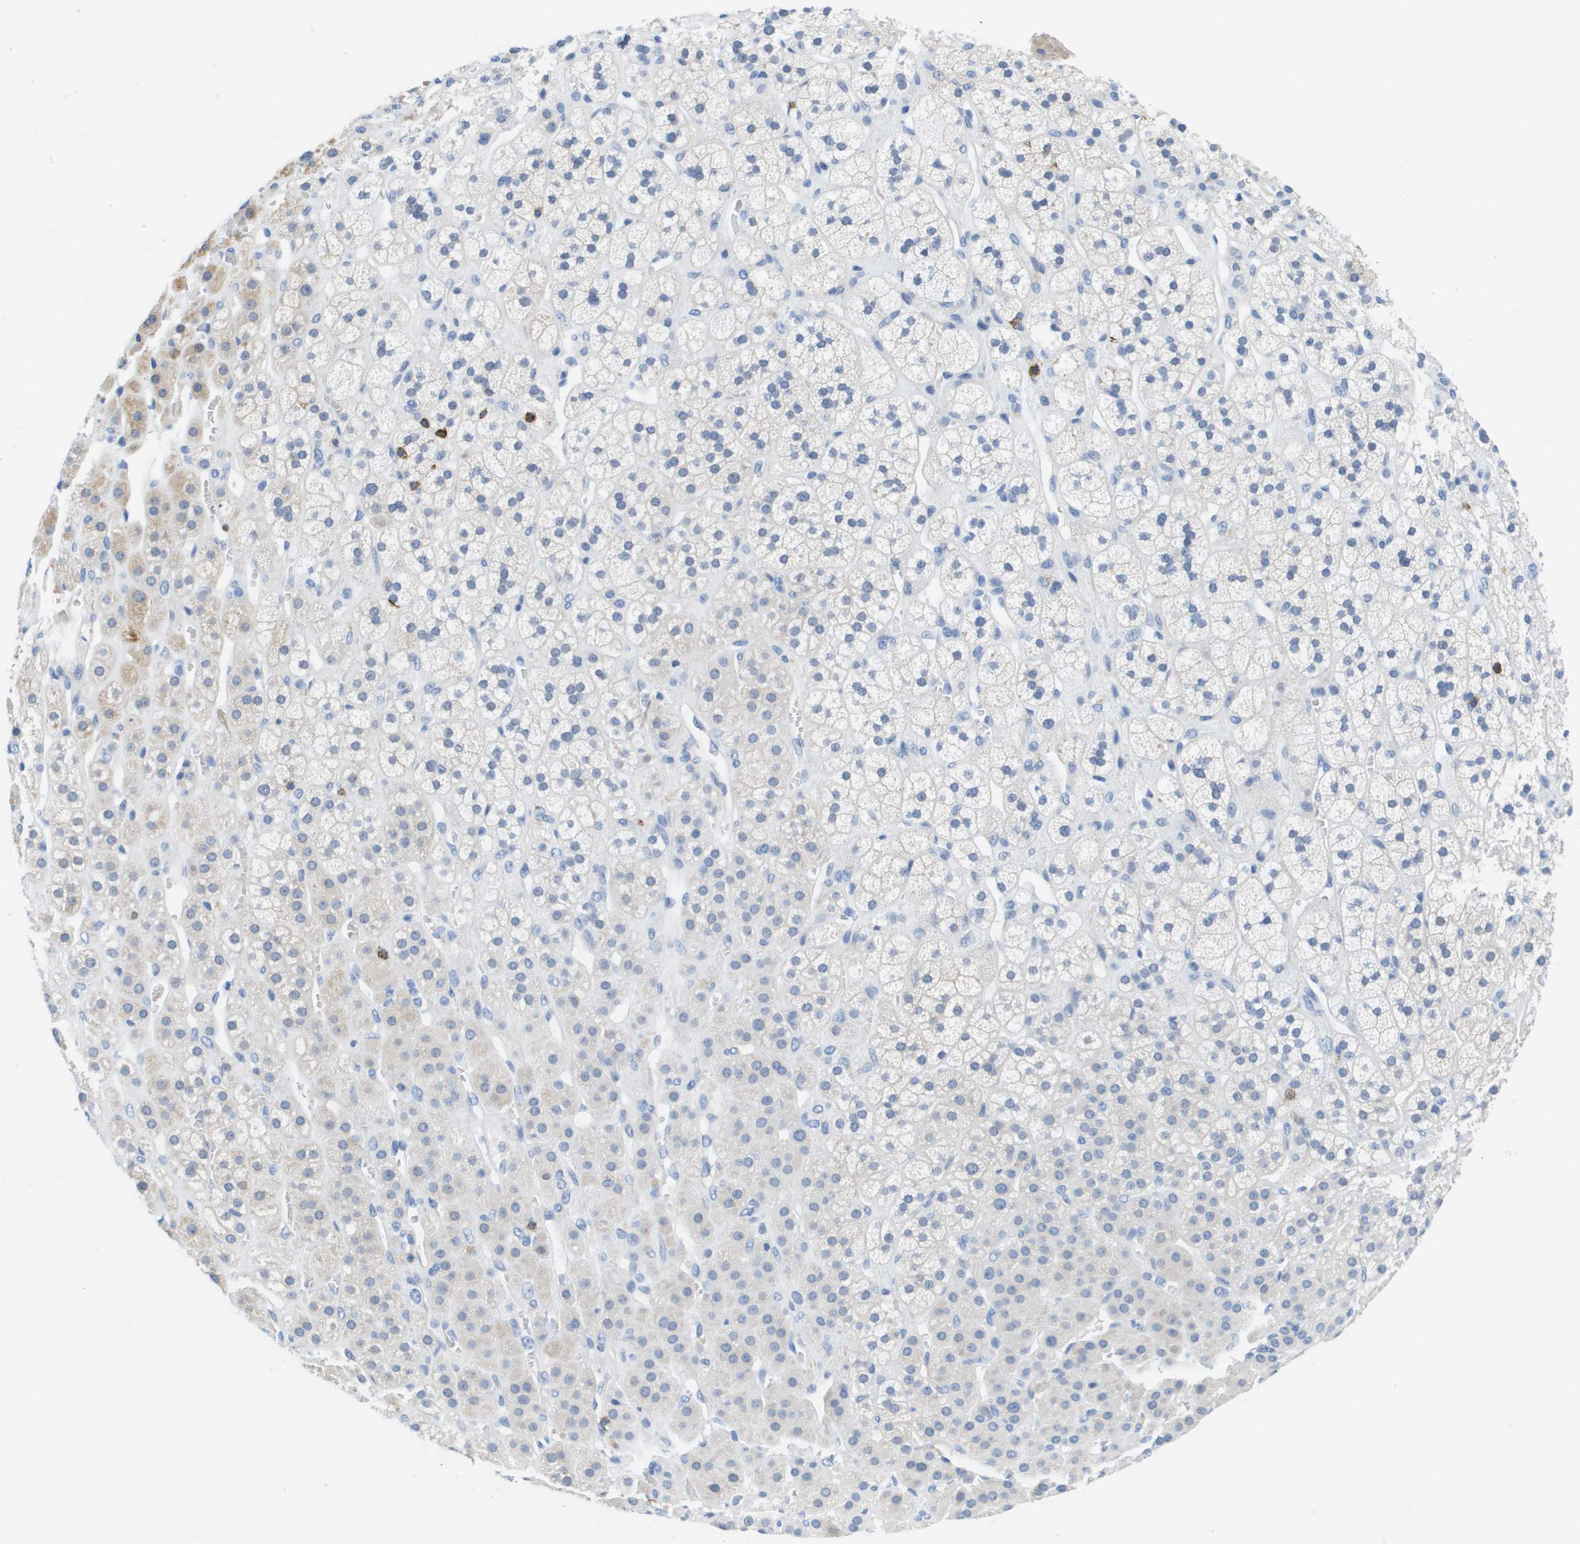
{"staining": {"intensity": "negative", "quantity": "none", "location": "none"}, "tissue": "adrenal gland", "cell_type": "Glandular cells", "image_type": "normal", "snomed": [{"axis": "morphology", "description": "Normal tissue, NOS"}, {"axis": "topography", "description": "Adrenal gland"}], "caption": "Glandular cells are negative for brown protein staining in benign adrenal gland. (DAB immunohistochemistry, high magnification).", "gene": "MS4A1", "patient": {"sex": "male", "age": 56}}